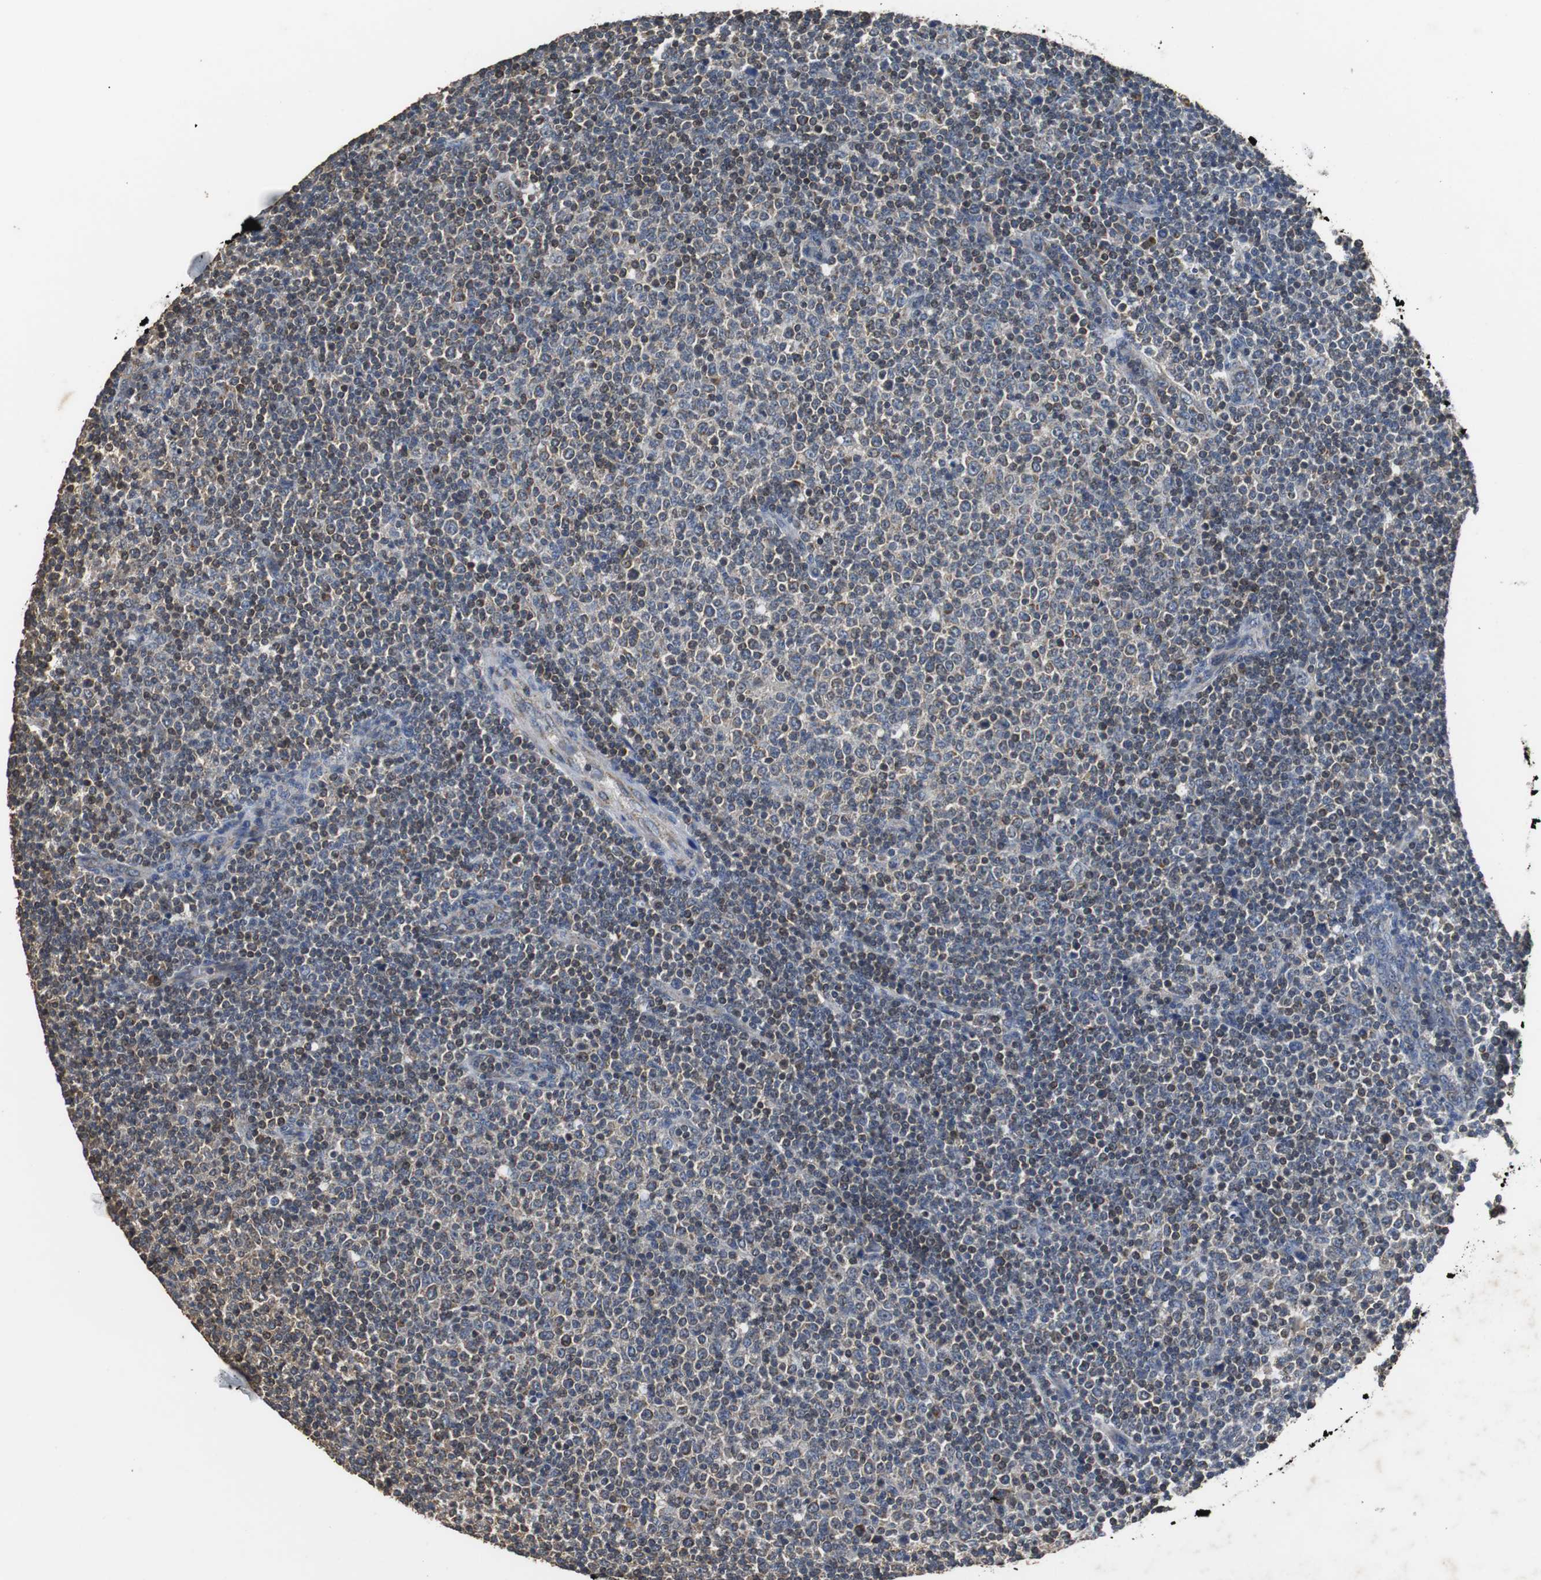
{"staining": {"intensity": "negative", "quantity": "none", "location": "none"}, "tissue": "lymphoma", "cell_type": "Tumor cells", "image_type": "cancer", "snomed": [{"axis": "morphology", "description": "Malignant lymphoma, non-Hodgkin's type, Low grade"}, {"axis": "topography", "description": "Lymph node"}], "caption": "Protein analysis of lymphoma shows no significant staining in tumor cells.", "gene": "NNT", "patient": {"sex": "male", "age": 70}}